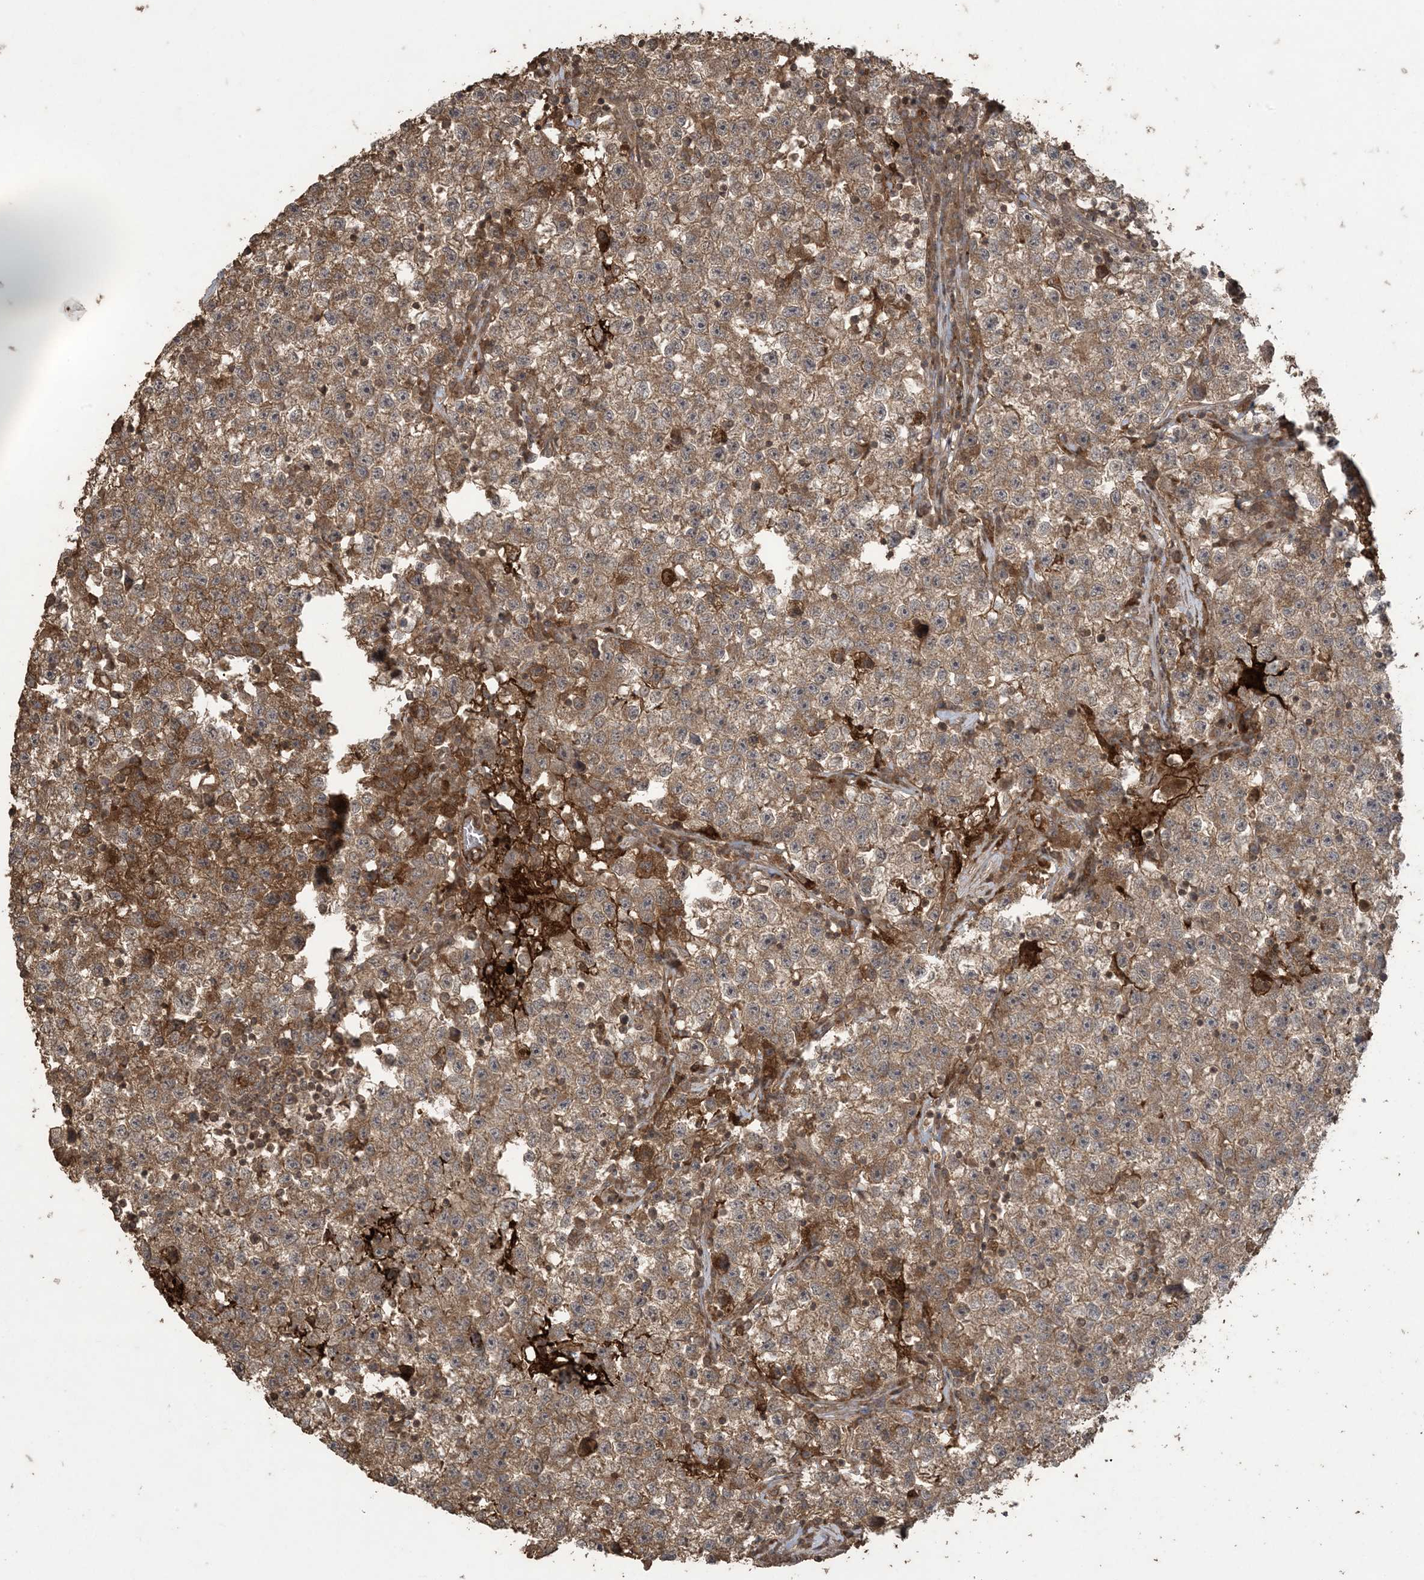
{"staining": {"intensity": "moderate", "quantity": ">75%", "location": "cytoplasmic/membranous"}, "tissue": "testis cancer", "cell_type": "Tumor cells", "image_type": "cancer", "snomed": [{"axis": "morphology", "description": "Seminoma, NOS"}, {"axis": "topography", "description": "Testis"}], "caption": "Brown immunohistochemical staining in testis cancer (seminoma) displays moderate cytoplasmic/membranous positivity in about >75% of tumor cells. Immunohistochemistry stains the protein of interest in brown and the nuclei are stained blue.", "gene": "EFCAB8", "patient": {"sex": "male", "age": 22}}